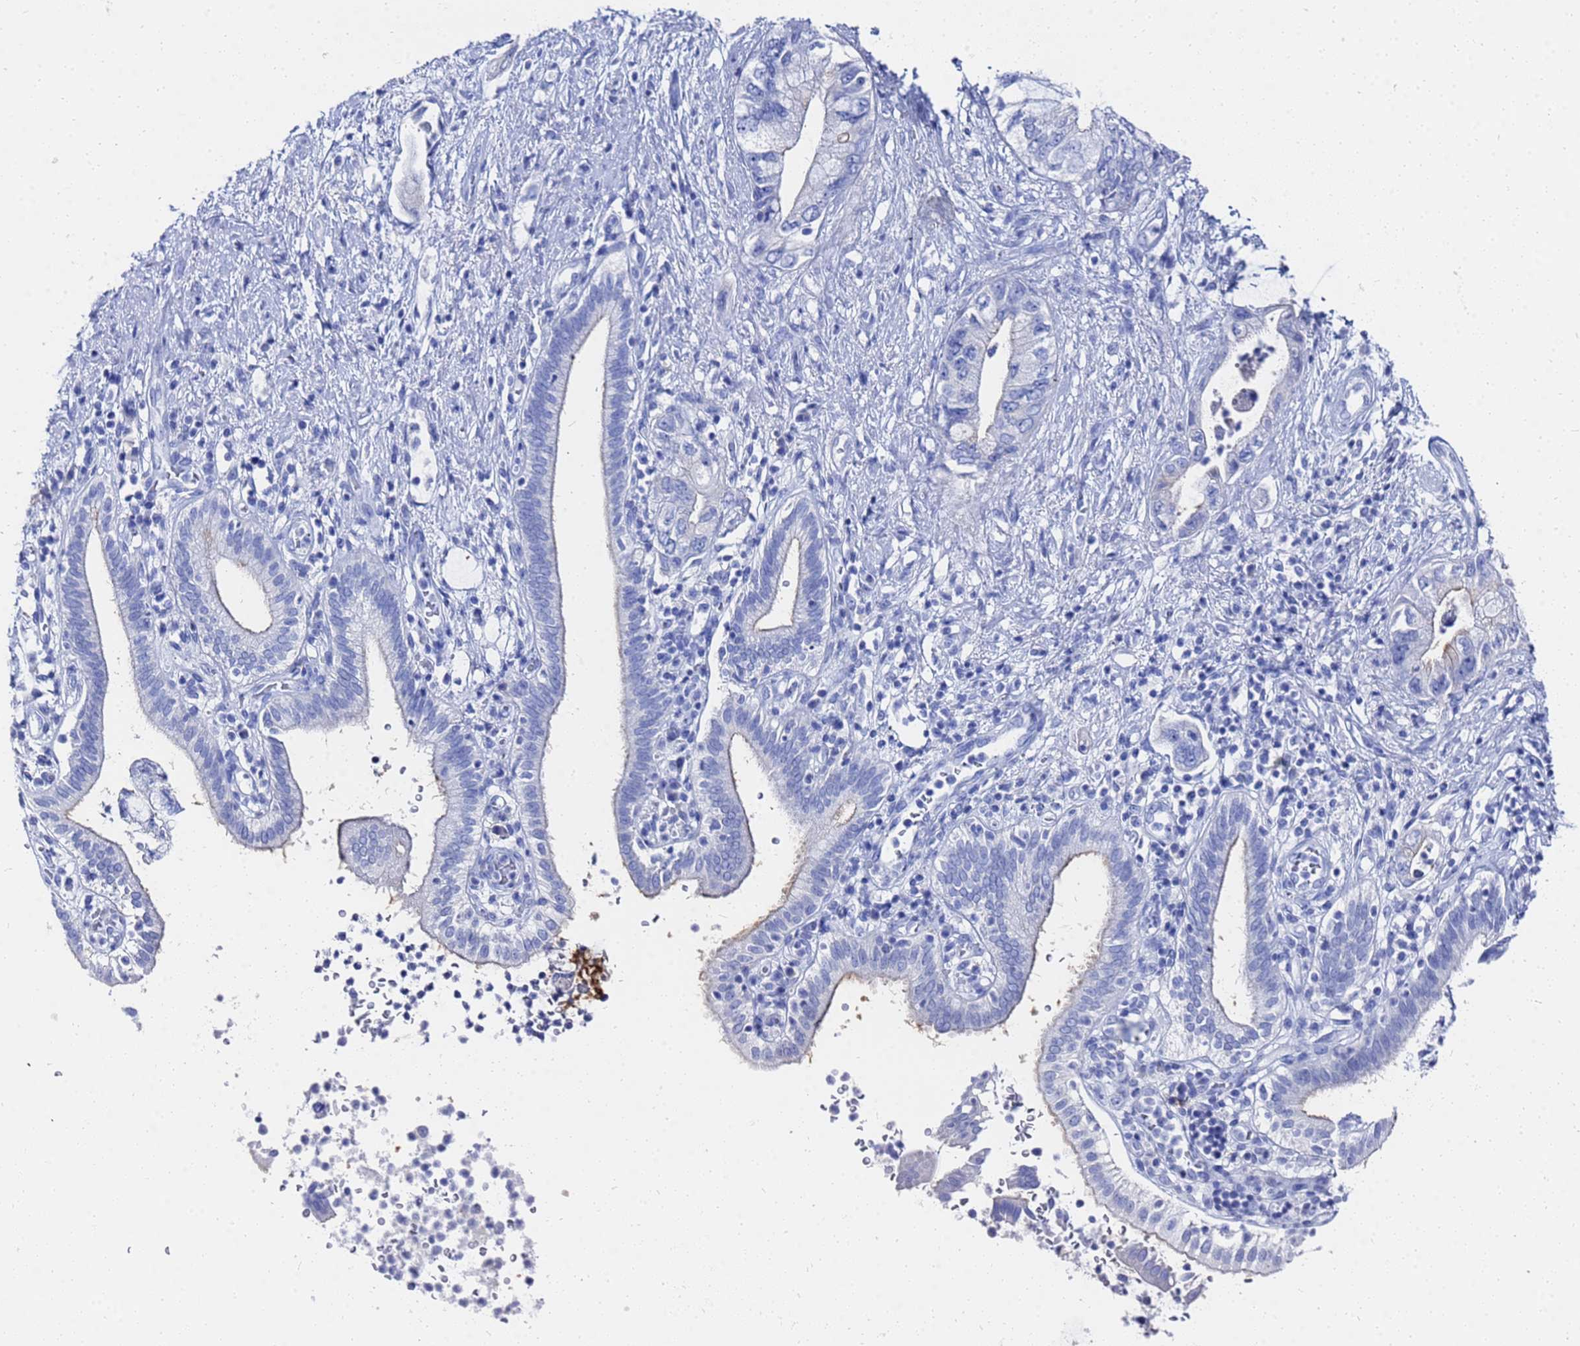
{"staining": {"intensity": "negative", "quantity": "none", "location": "none"}, "tissue": "pancreatic cancer", "cell_type": "Tumor cells", "image_type": "cancer", "snomed": [{"axis": "morphology", "description": "Adenocarcinoma, NOS"}, {"axis": "topography", "description": "Pancreas"}], "caption": "Tumor cells show no significant protein positivity in pancreatic cancer (adenocarcinoma).", "gene": "GGT1", "patient": {"sex": "female", "age": 73}}